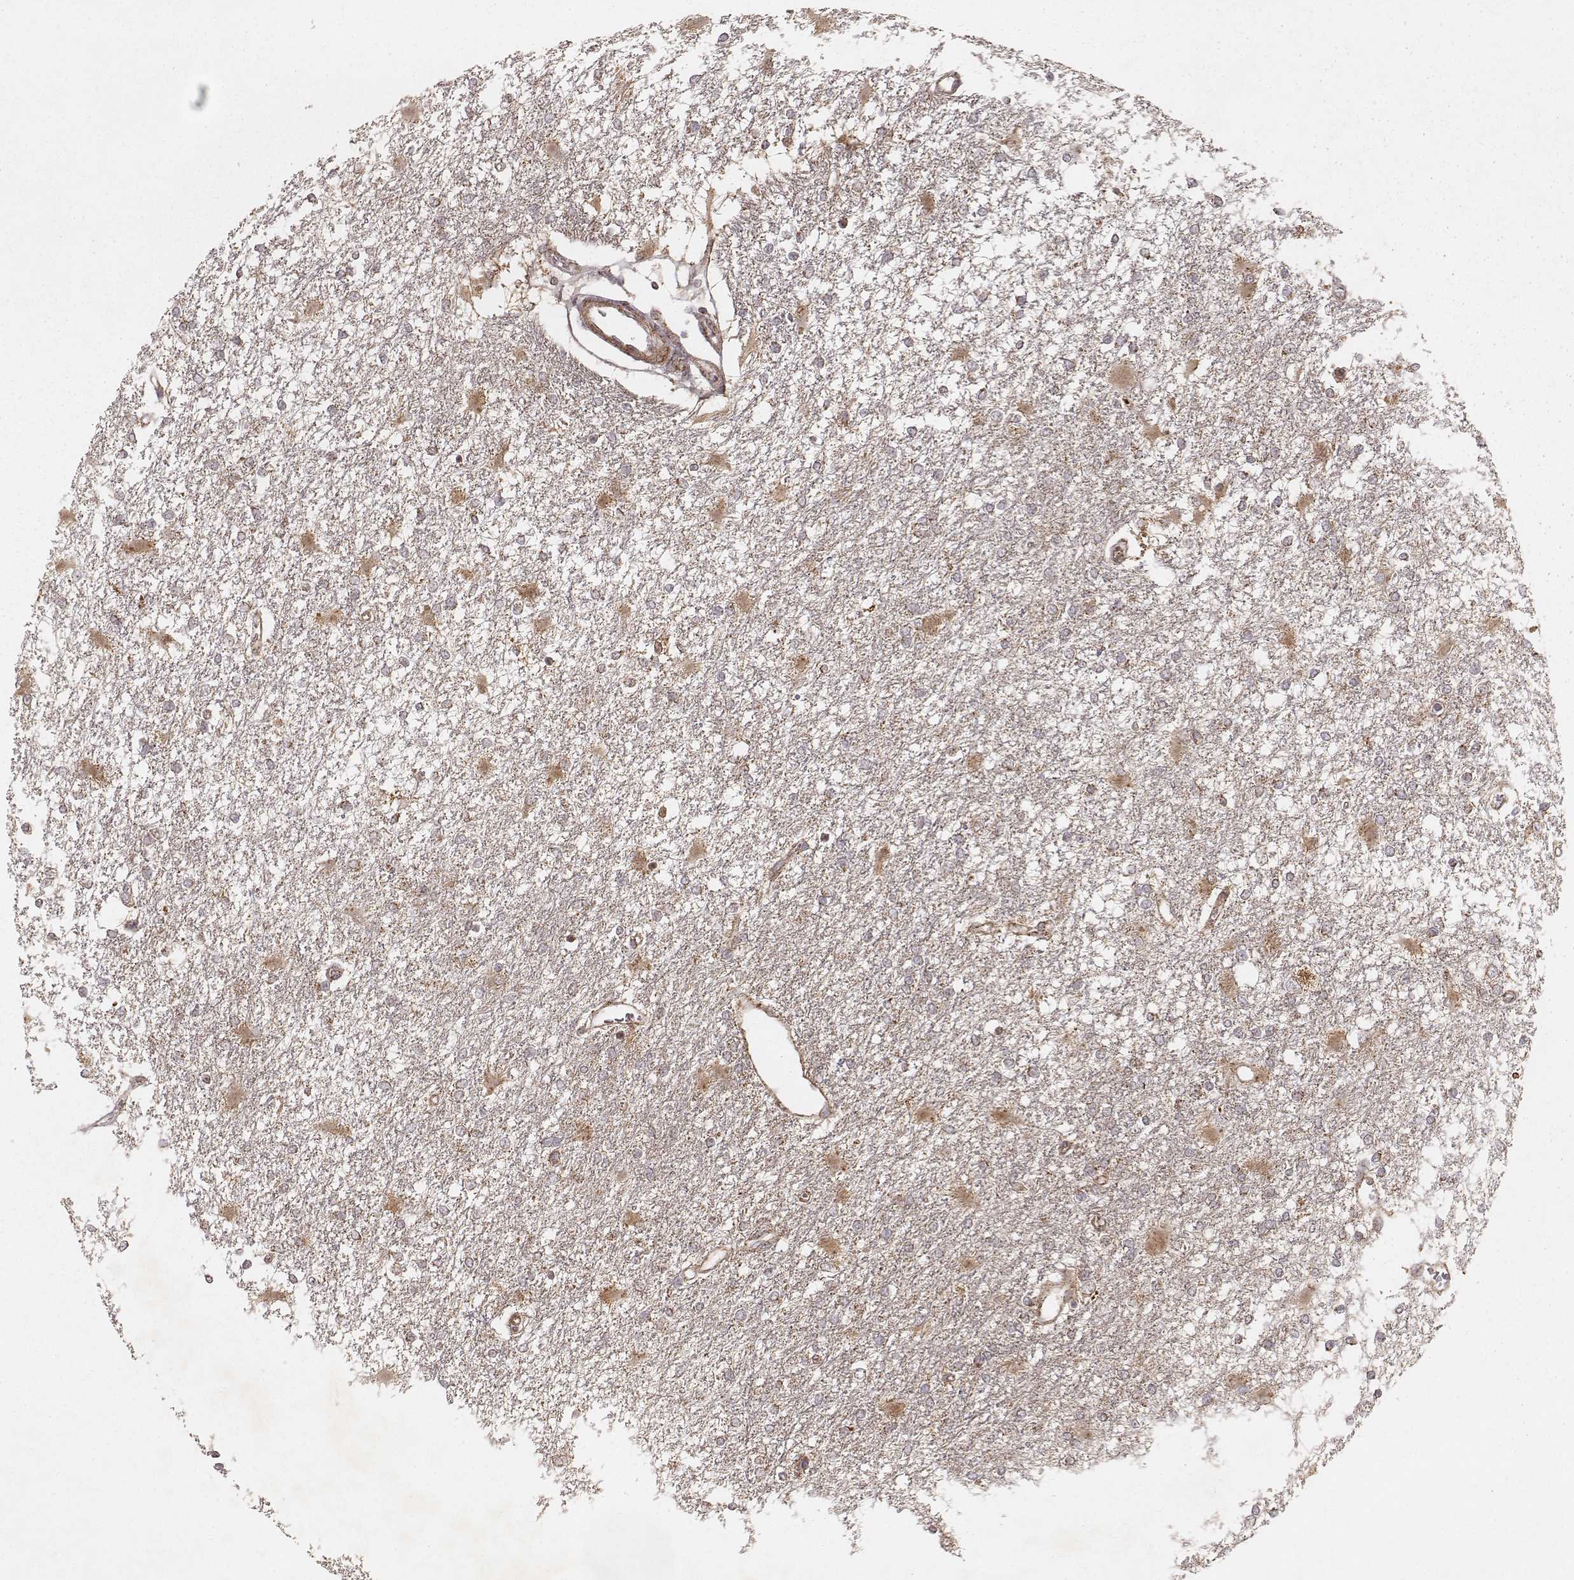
{"staining": {"intensity": "weak", "quantity": ">75%", "location": "cytoplasmic/membranous"}, "tissue": "glioma", "cell_type": "Tumor cells", "image_type": "cancer", "snomed": [{"axis": "morphology", "description": "Glioma, malignant, High grade"}, {"axis": "topography", "description": "Cerebral cortex"}], "caption": "The photomicrograph reveals staining of malignant glioma (high-grade), revealing weak cytoplasmic/membranous protein staining (brown color) within tumor cells.", "gene": "NDUFA7", "patient": {"sex": "male", "age": 79}}